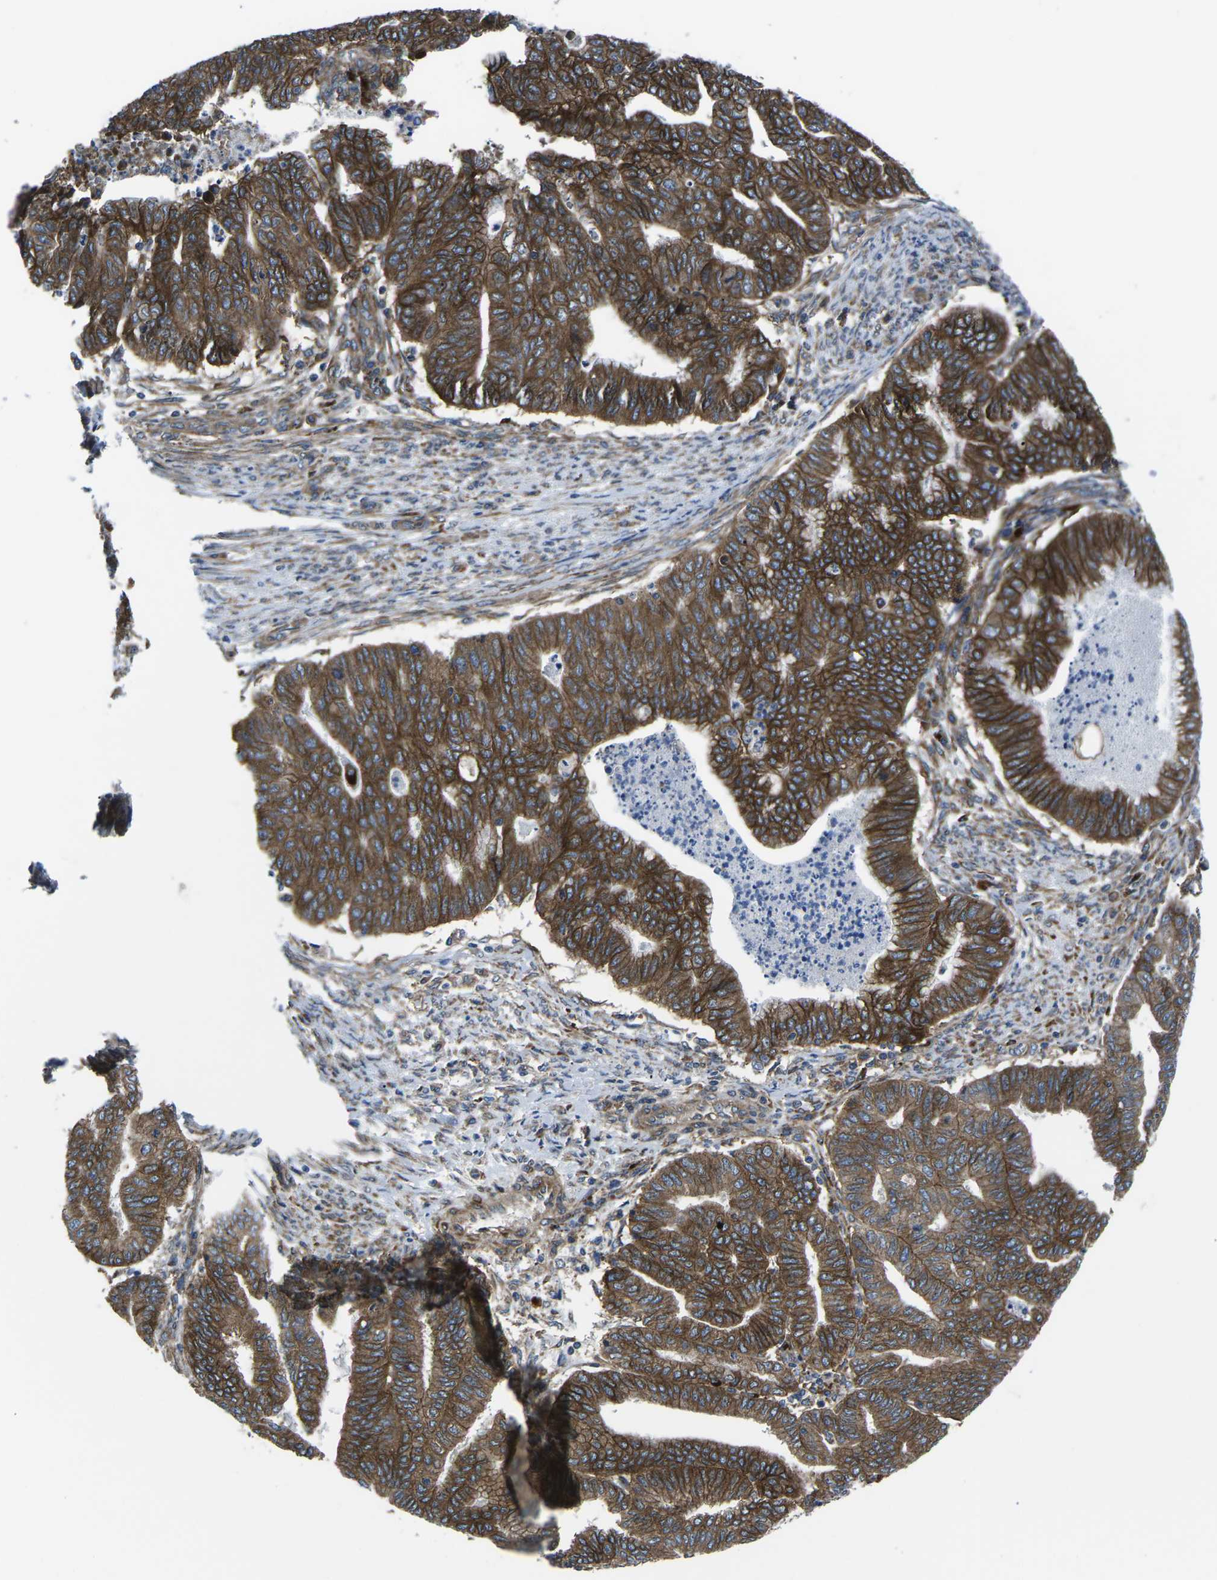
{"staining": {"intensity": "strong", "quantity": ">75%", "location": "cytoplasmic/membranous"}, "tissue": "endometrial cancer", "cell_type": "Tumor cells", "image_type": "cancer", "snomed": [{"axis": "morphology", "description": "Adenocarcinoma, NOS"}, {"axis": "topography", "description": "Endometrium"}], "caption": "Human endometrial adenocarcinoma stained with a protein marker shows strong staining in tumor cells.", "gene": "DLG1", "patient": {"sex": "female", "age": 79}}